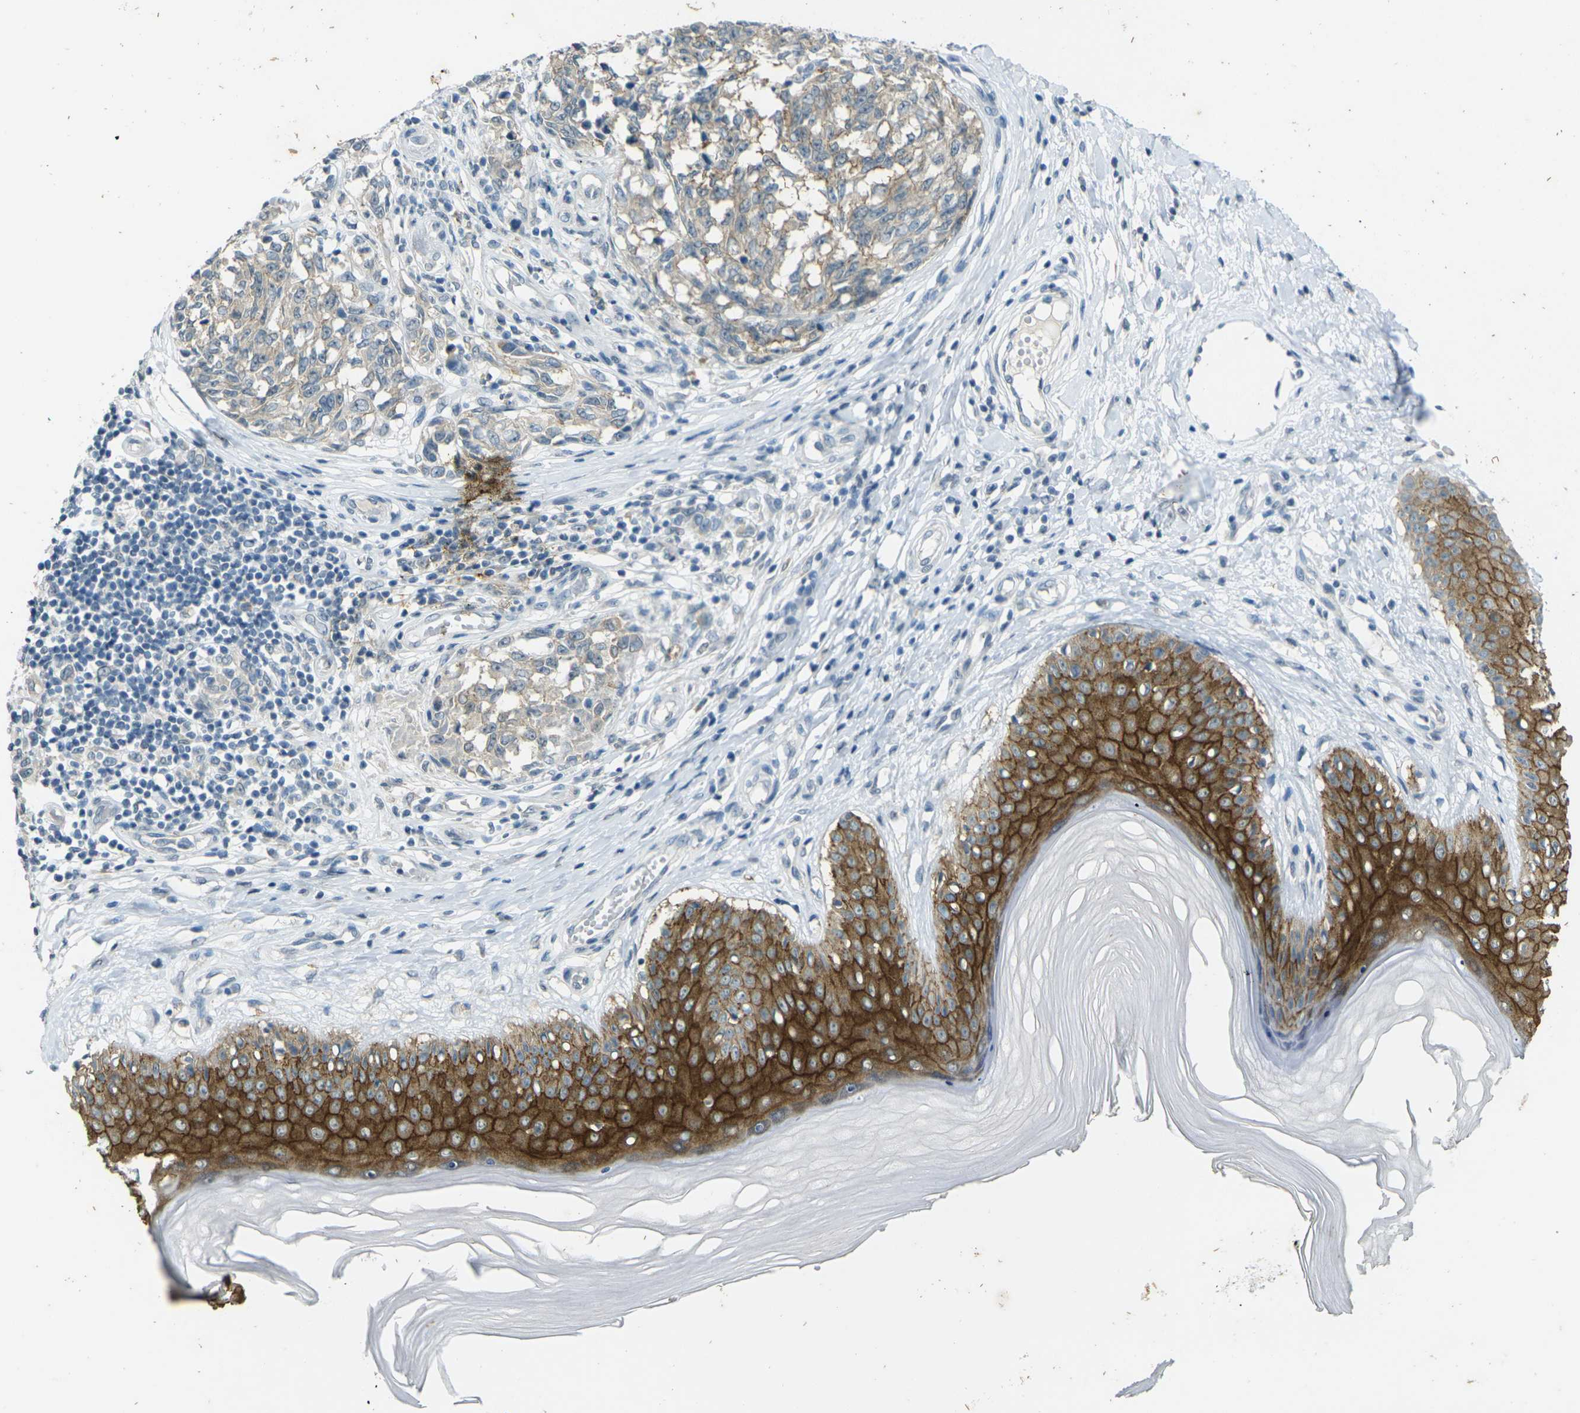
{"staining": {"intensity": "weak", "quantity": "25%-75%", "location": "cytoplasmic/membranous"}, "tissue": "melanoma", "cell_type": "Tumor cells", "image_type": "cancer", "snomed": [{"axis": "morphology", "description": "Malignant melanoma, NOS"}, {"axis": "topography", "description": "Skin"}], "caption": "Immunohistochemistry (IHC) of malignant melanoma demonstrates low levels of weak cytoplasmic/membranous expression in about 25%-75% of tumor cells.", "gene": "SPTBN2", "patient": {"sex": "female", "age": 64}}